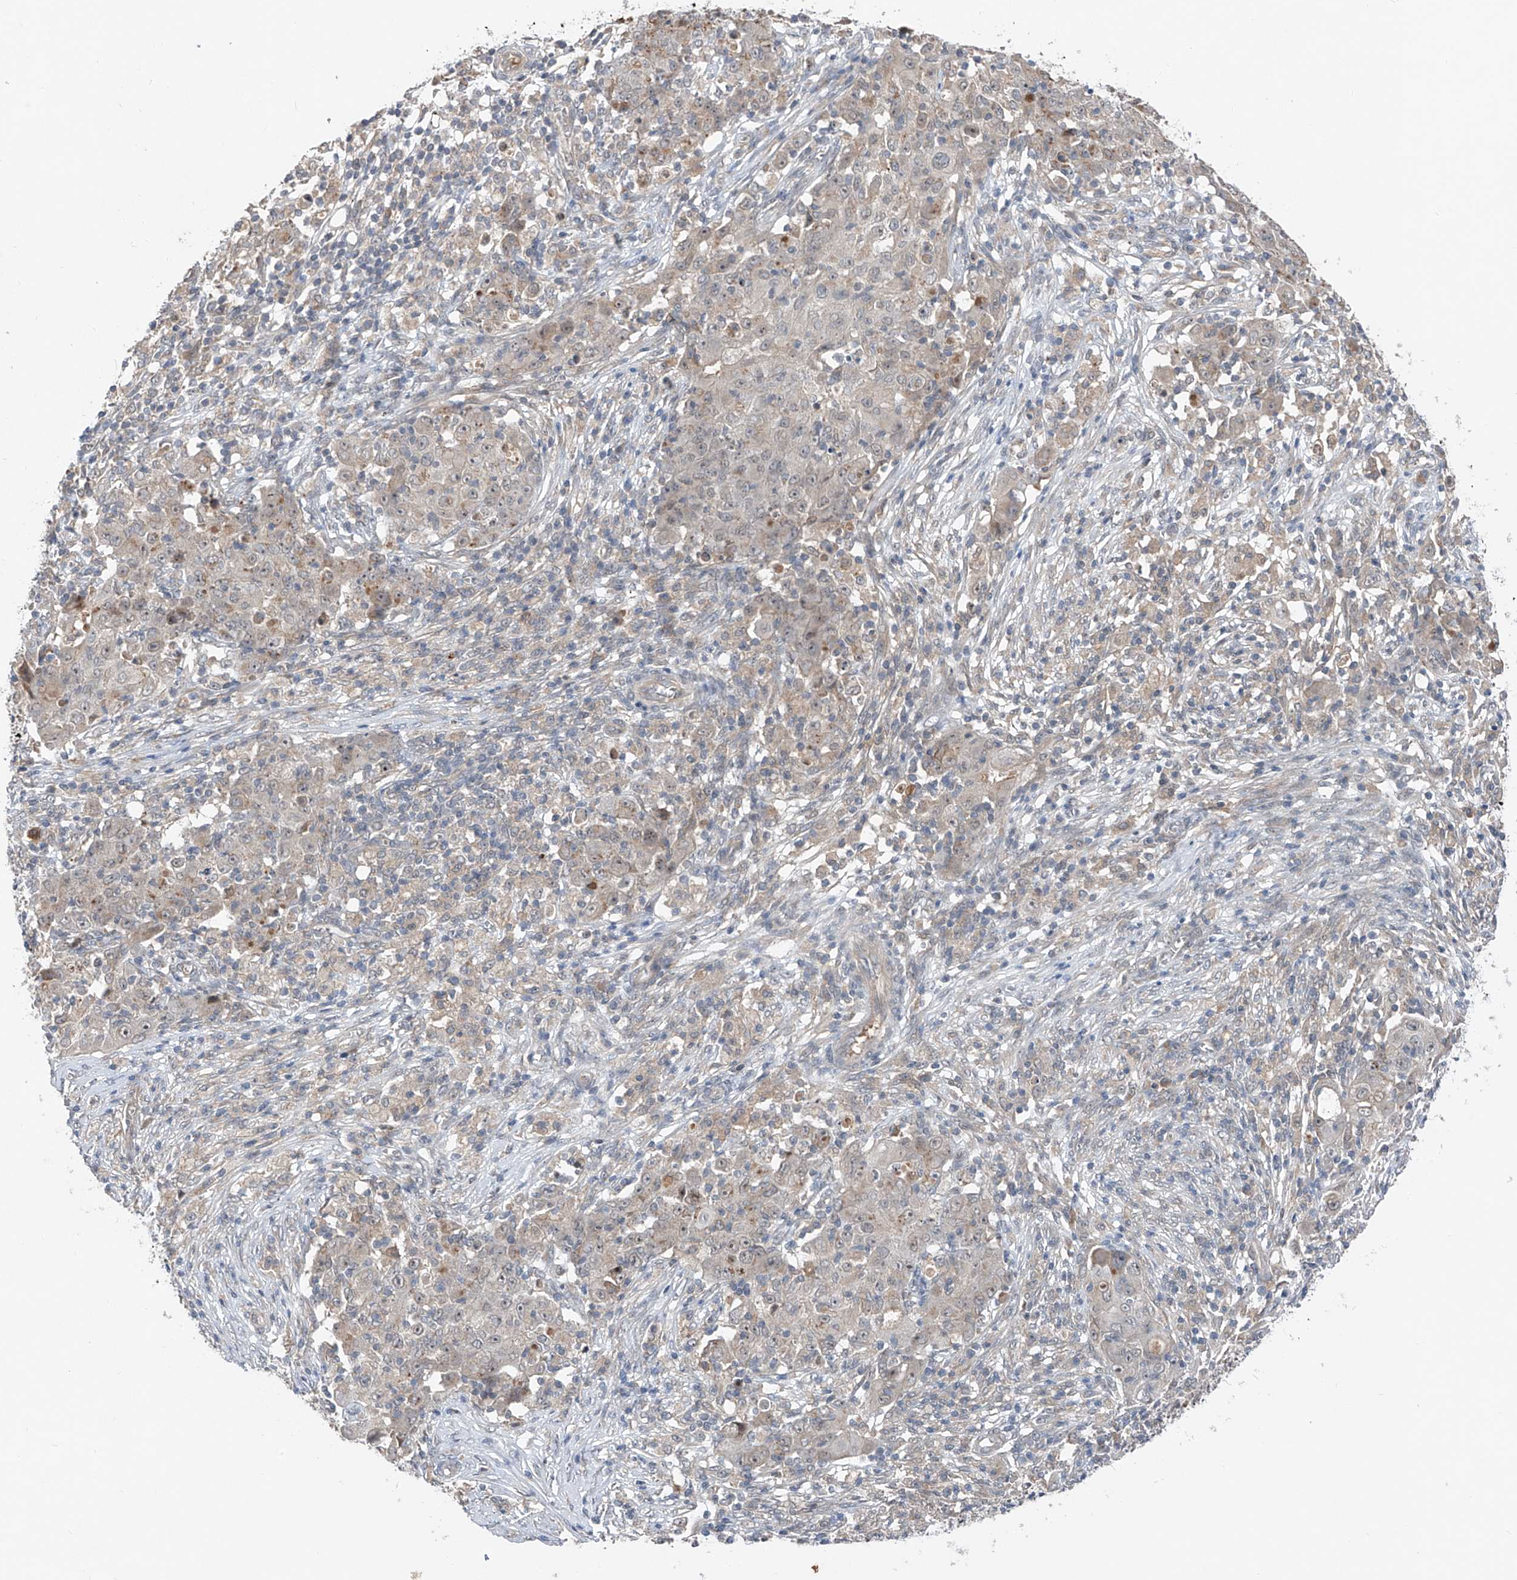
{"staining": {"intensity": "negative", "quantity": "none", "location": "none"}, "tissue": "ovarian cancer", "cell_type": "Tumor cells", "image_type": "cancer", "snomed": [{"axis": "morphology", "description": "Carcinoma, endometroid"}, {"axis": "topography", "description": "Ovary"}], "caption": "High magnification brightfield microscopy of ovarian endometroid carcinoma stained with DAB (3,3'-diaminobenzidine) (brown) and counterstained with hematoxylin (blue): tumor cells show no significant expression.", "gene": "FAM135A", "patient": {"sex": "female", "age": 42}}